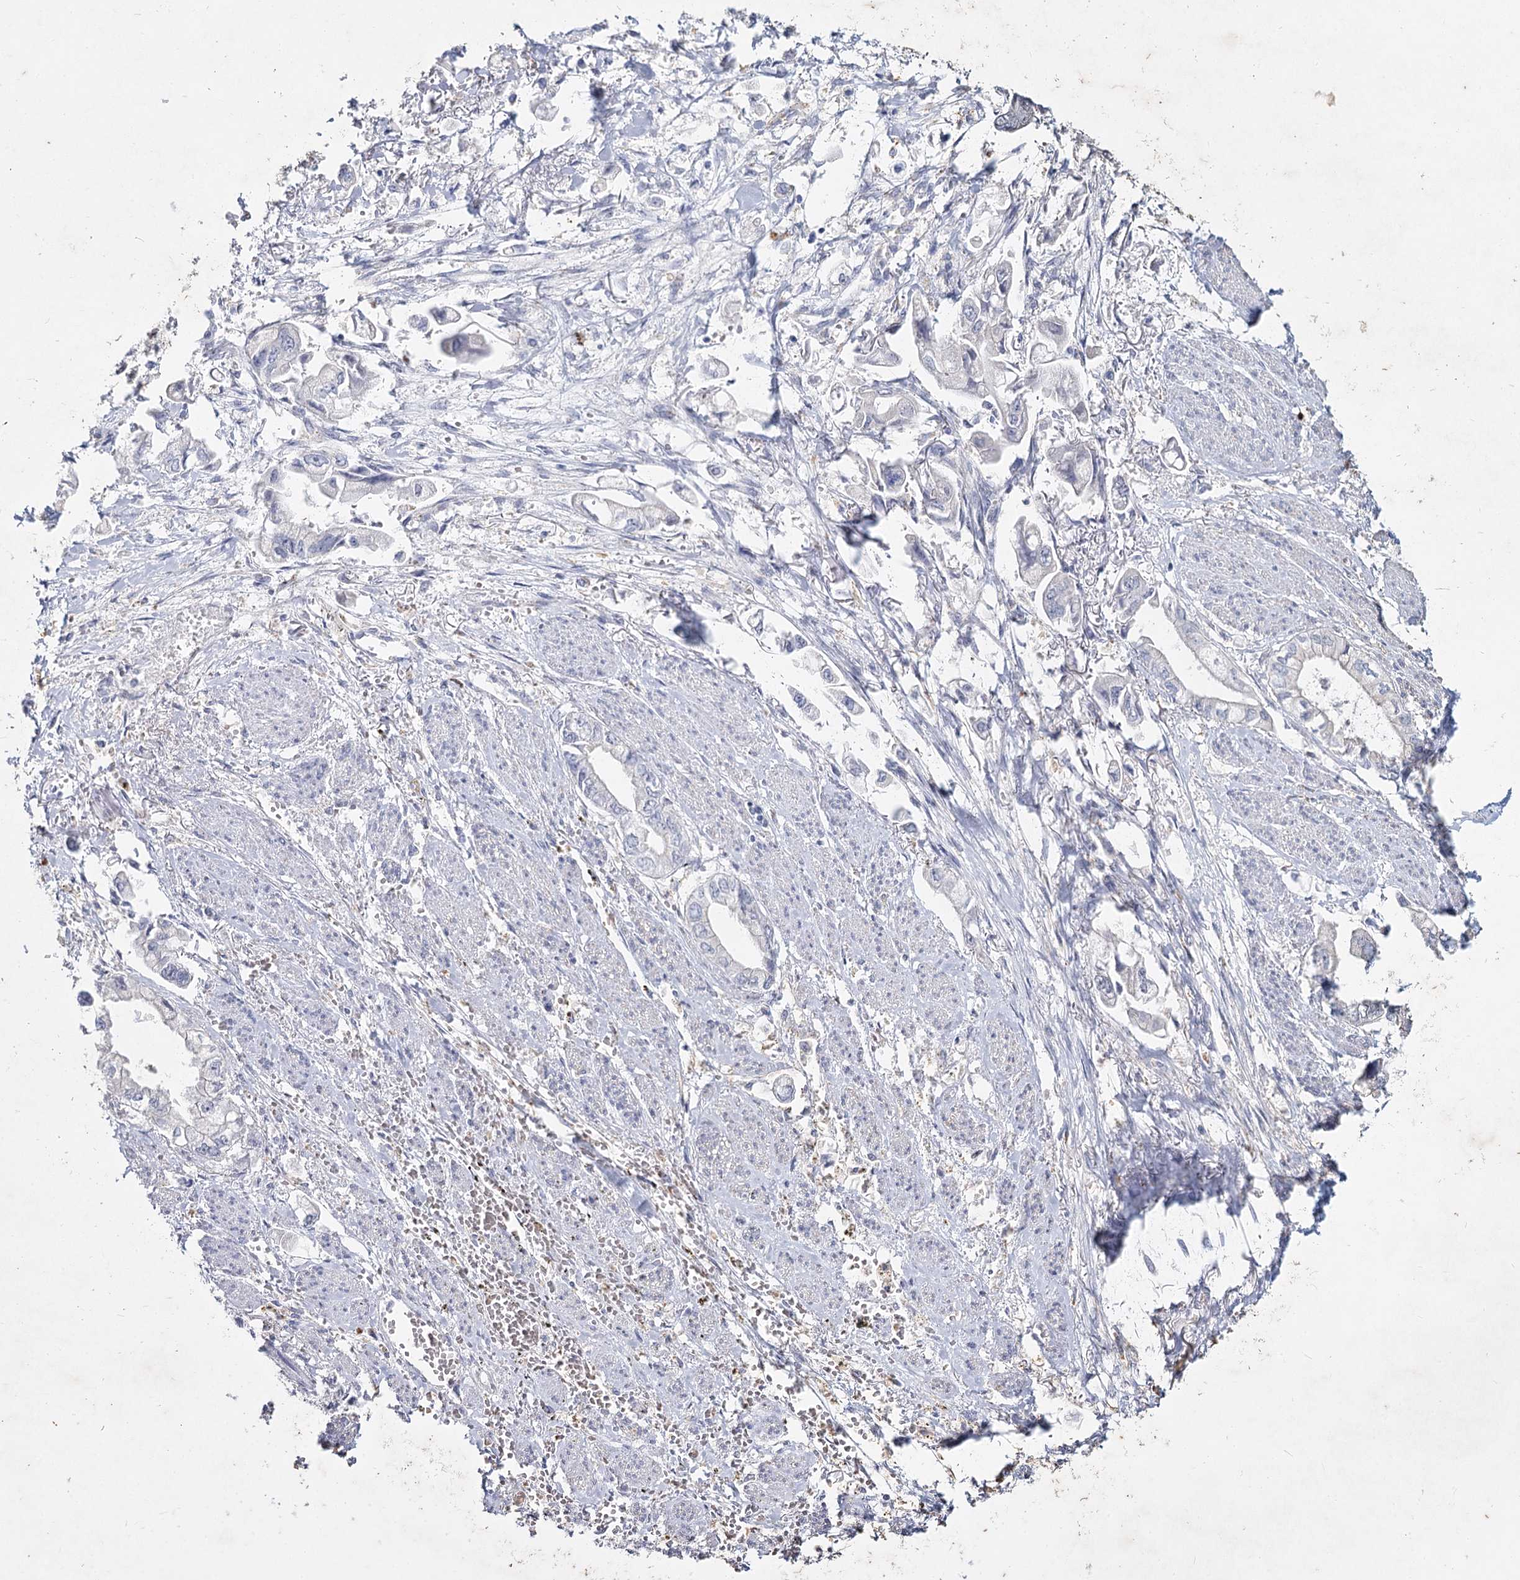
{"staining": {"intensity": "negative", "quantity": "none", "location": "none"}, "tissue": "stomach cancer", "cell_type": "Tumor cells", "image_type": "cancer", "snomed": [{"axis": "morphology", "description": "Adenocarcinoma, NOS"}, {"axis": "topography", "description": "Stomach"}], "caption": "IHC histopathology image of adenocarcinoma (stomach) stained for a protein (brown), which demonstrates no positivity in tumor cells.", "gene": "CCDC73", "patient": {"sex": "male", "age": 62}}